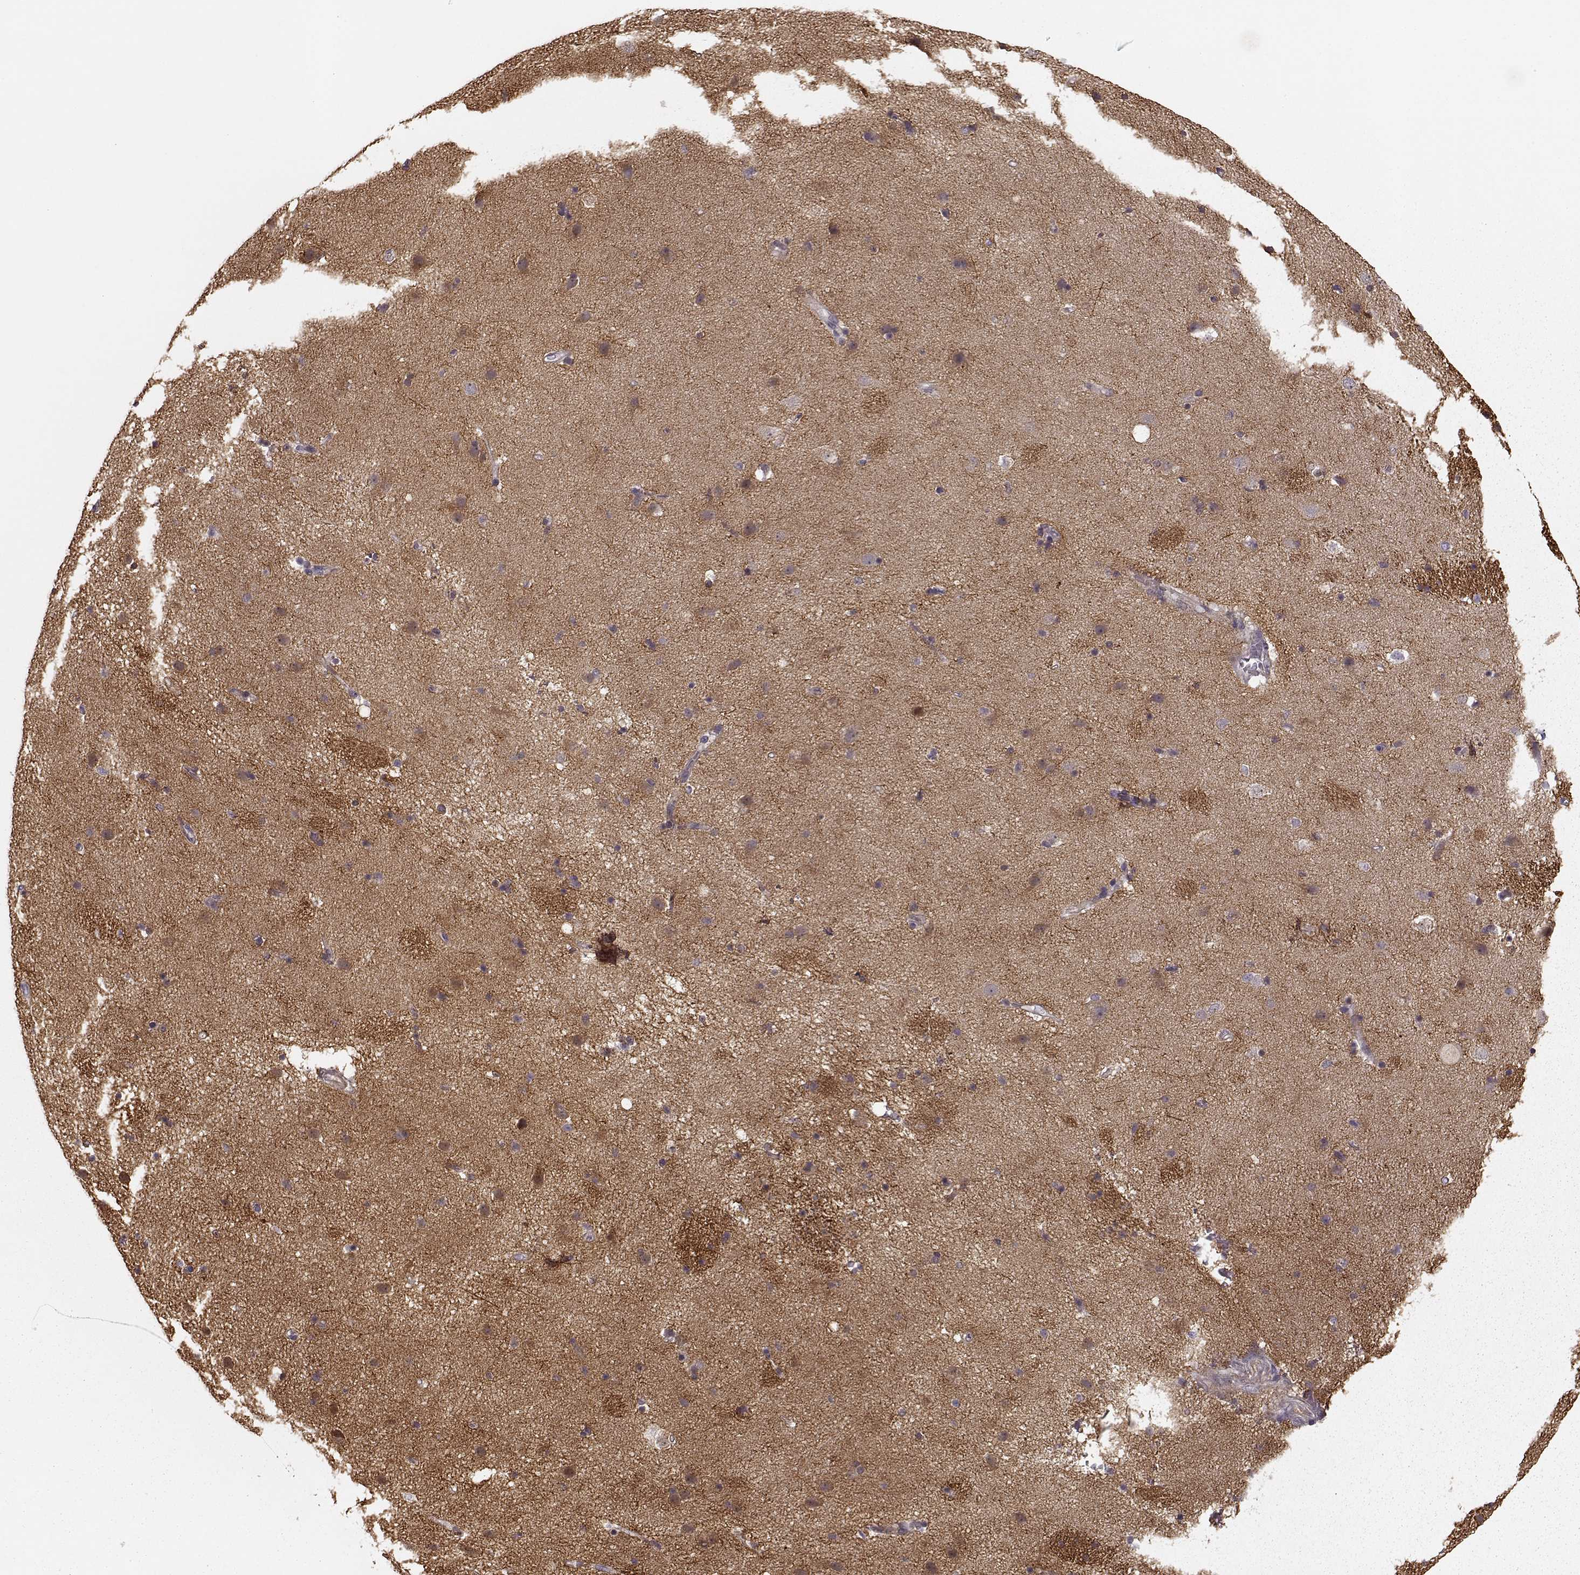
{"staining": {"intensity": "moderate", "quantity": "<25%", "location": "cytoplasmic/membranous"}, "tissue": "caudate", "cell_type": "Glial cells", "image_type": "normal", "snomed": [{"axis": "morphology", "description": "Normal tissue, NOS"}, {"axis": "topography", "description": "Lateral ventricle wall"}], "caption": "Immunohistochemical staining of unremarkable human caudate displays moderate cytoplasmic/membranous protein positivity in approximately <25% of glial cells.", "gene": "MTR", "patient": {"sex": "female", "age": 71}}